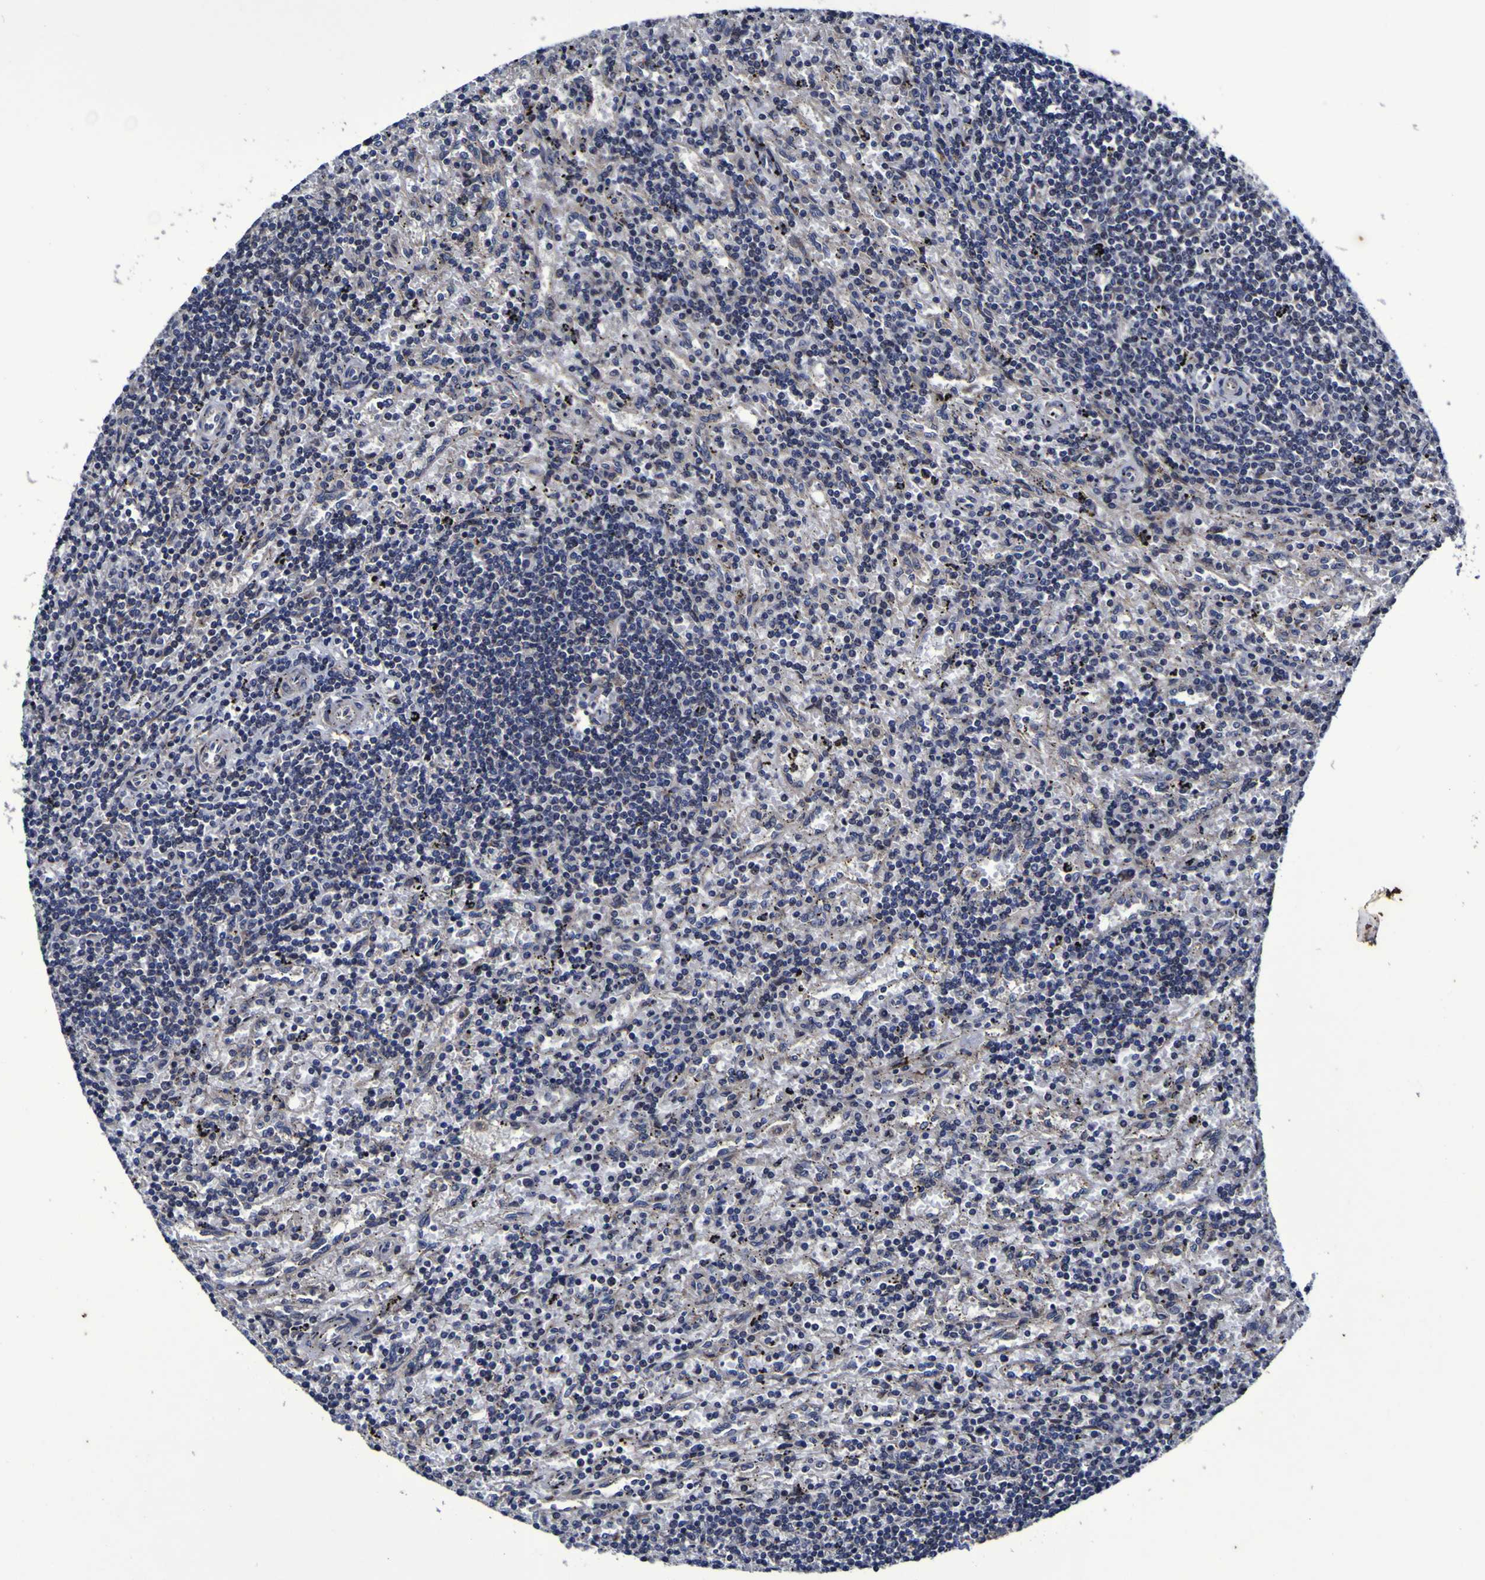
{"staining": {"intensity": "negative", "quantity": "none", "location": "none"}, "tissue": "lymphoma", "cell_type": "Tumor cells", "image_type": "cancer", "snomed": [{"axis": "morphology", "description": "Malignant lymphoma, non-Hodgkin's type, Low grade"}, {"axis": "topography", "description": "Spleen"}], "caption": "DAB (3,3'-diaminobenzidine) immunohistochemical staining of human malignant lymphoma, non-Hodgkin's type (low-grade) demonstrates no significant expression in tumor cells.", "gene": "P3H1", "patient": {"sex": "male", "age": 76}}